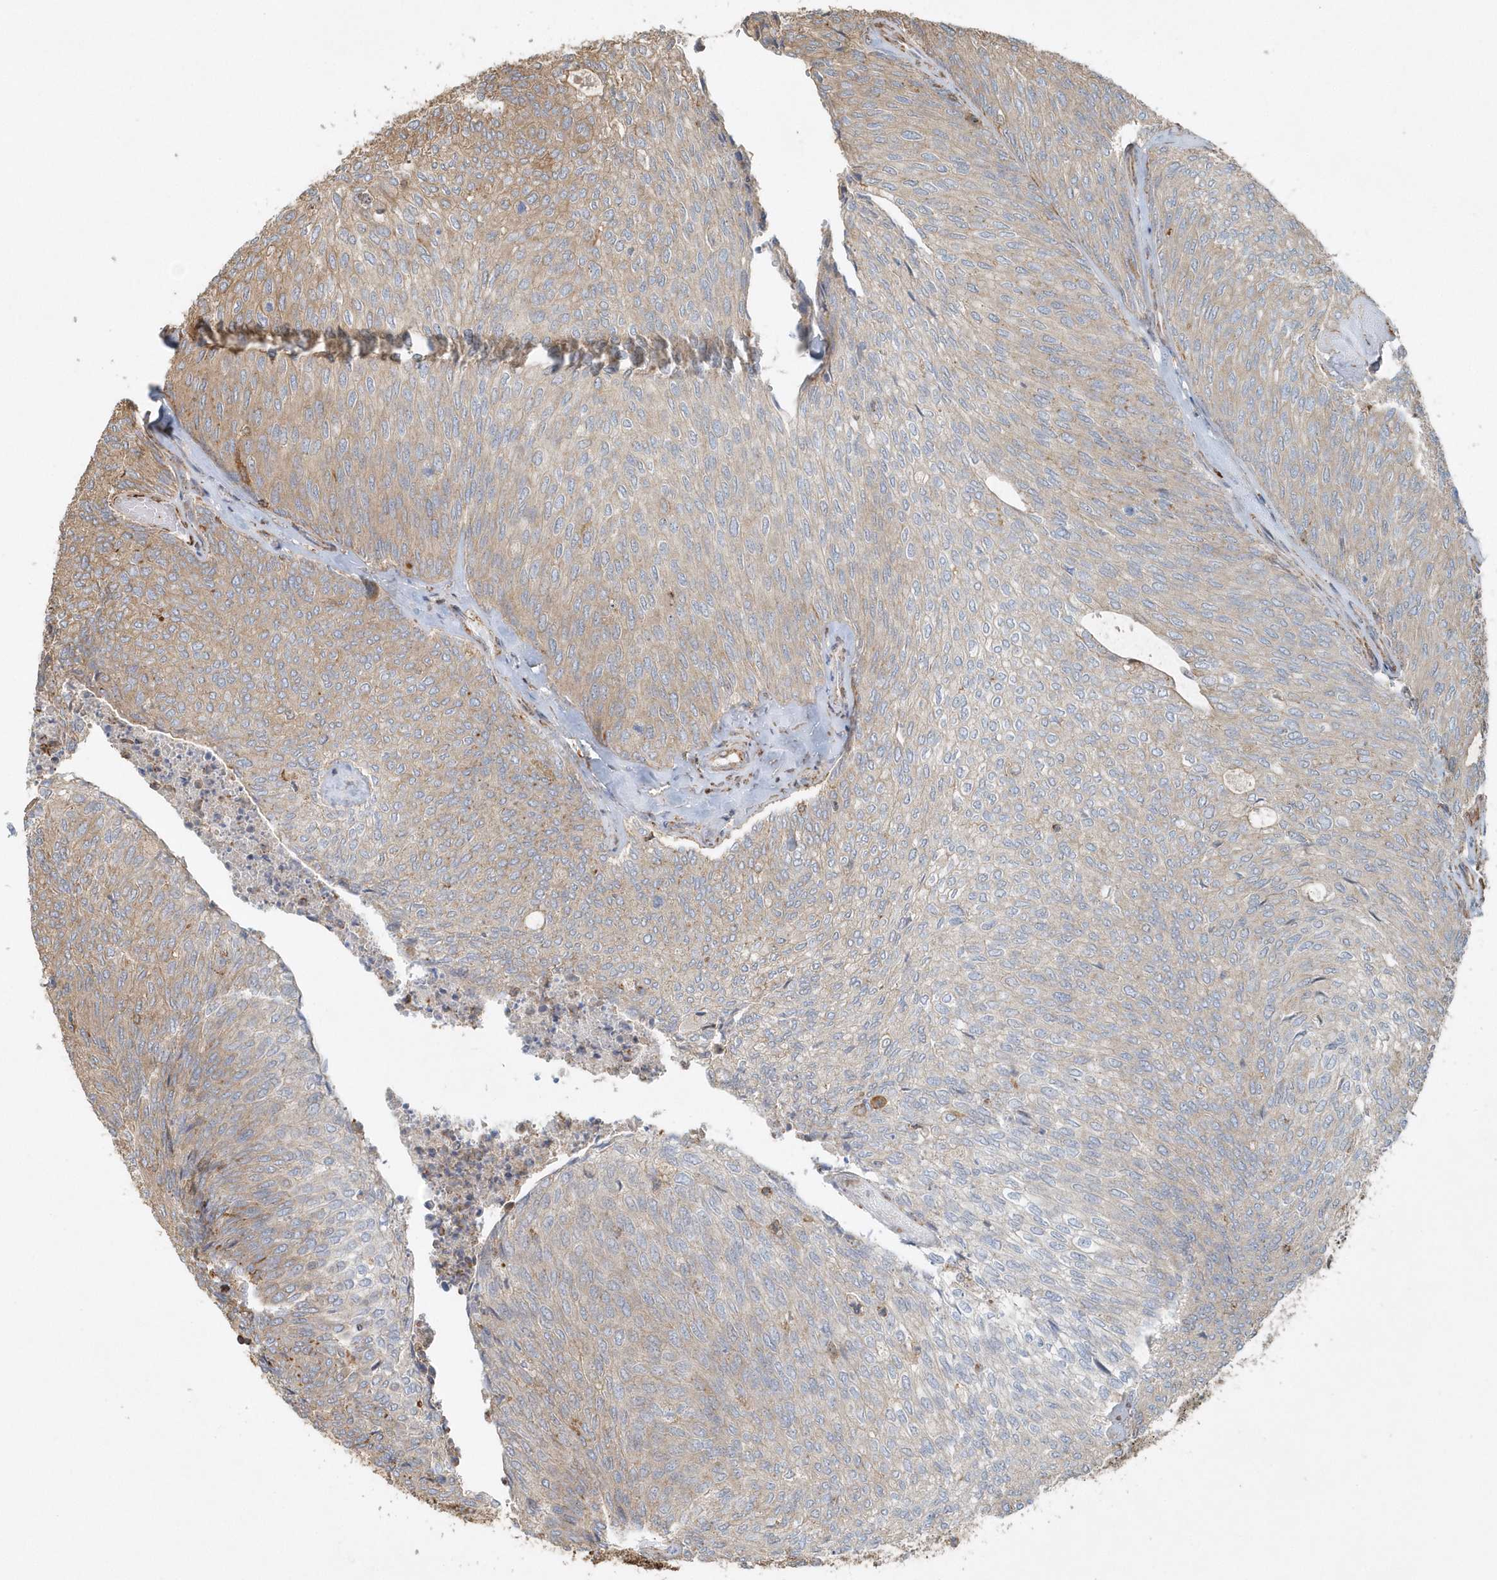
{"staining": {"intensity": "weak", "quantity": "25%-75%", "location": "cytoplasmic/membranous"}, "tissue": "urothelial cancer", "cell_type": "Tumor cells", "image_type": "cancer", "snomed": [{"axis": "morphology", "description": "Urothelial carcinoma, Low grade"}, {"axis": "topography", "description": "Urinary bladder"}], "caption": "IHC (DAB (3,3'-diaminobenzidine)) staining of urothelial carcinoma (low-grade) exhibits weak cytoplasmic/membranous protein expression in about 25%-75% of tumor cells.", "gene": "MMUT", "patient": {"sex": "female", "age": 79}}